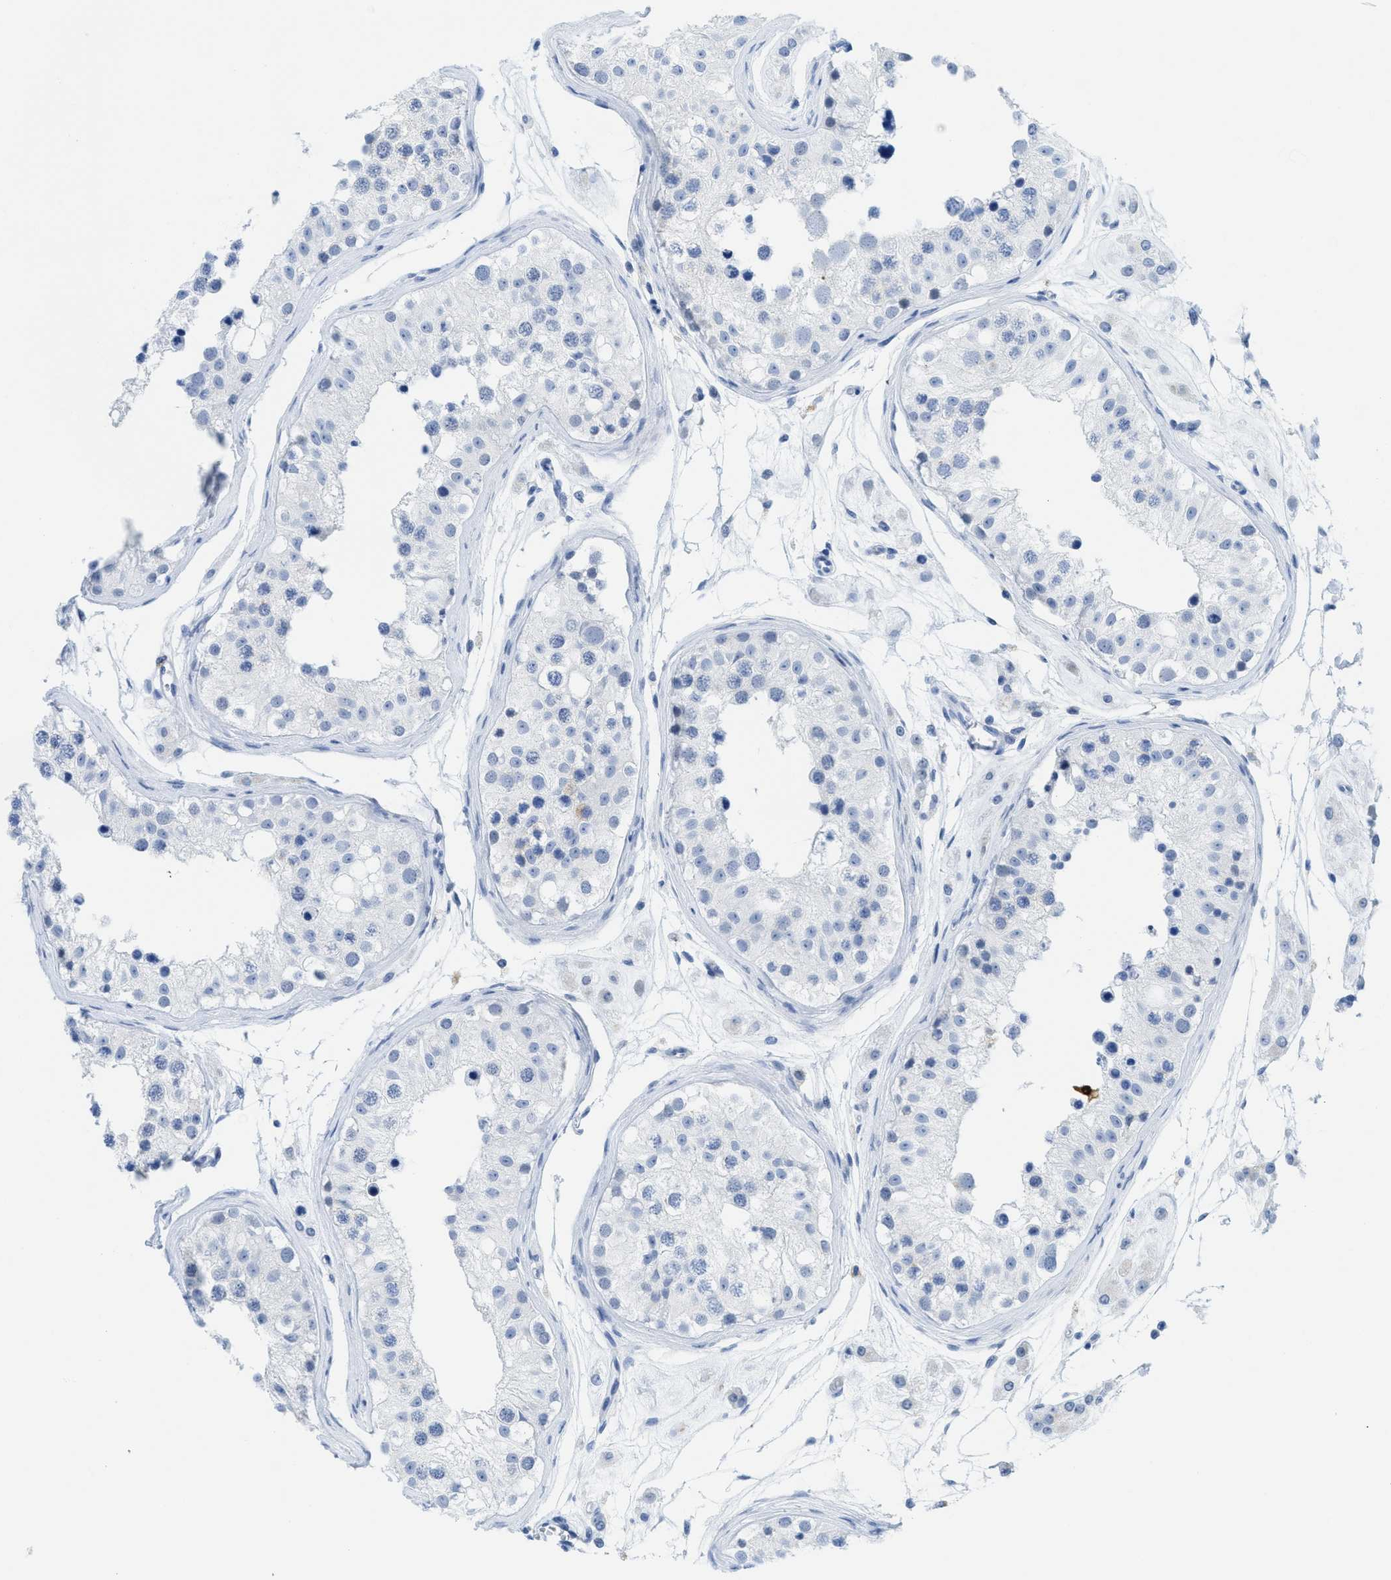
{"staining": {"intensity": "negative", "quantity": "none", "location": "none"}, "tissue": "testis", "cell_type": "Cells in seminiferous ducts", "image_type": "normal", "snomed": [{"axis": "morphology", "description": "Normal tissue, NOS"}, {"axis": "morphology", "description": "Adenocarcinoma, metastatic, NOS"}, {"axis": "topography", "description": "Testis"}], "caption": "Immunohistochemistry (IHC) photomicrograph of normal testis: testis stained with DAB (3,3'-diaminobenzidine) displays no significant protein expression in cells in seminiferous ducts.", "gene": "WDR4", "patient": {"sex": "male", "age": 26}}